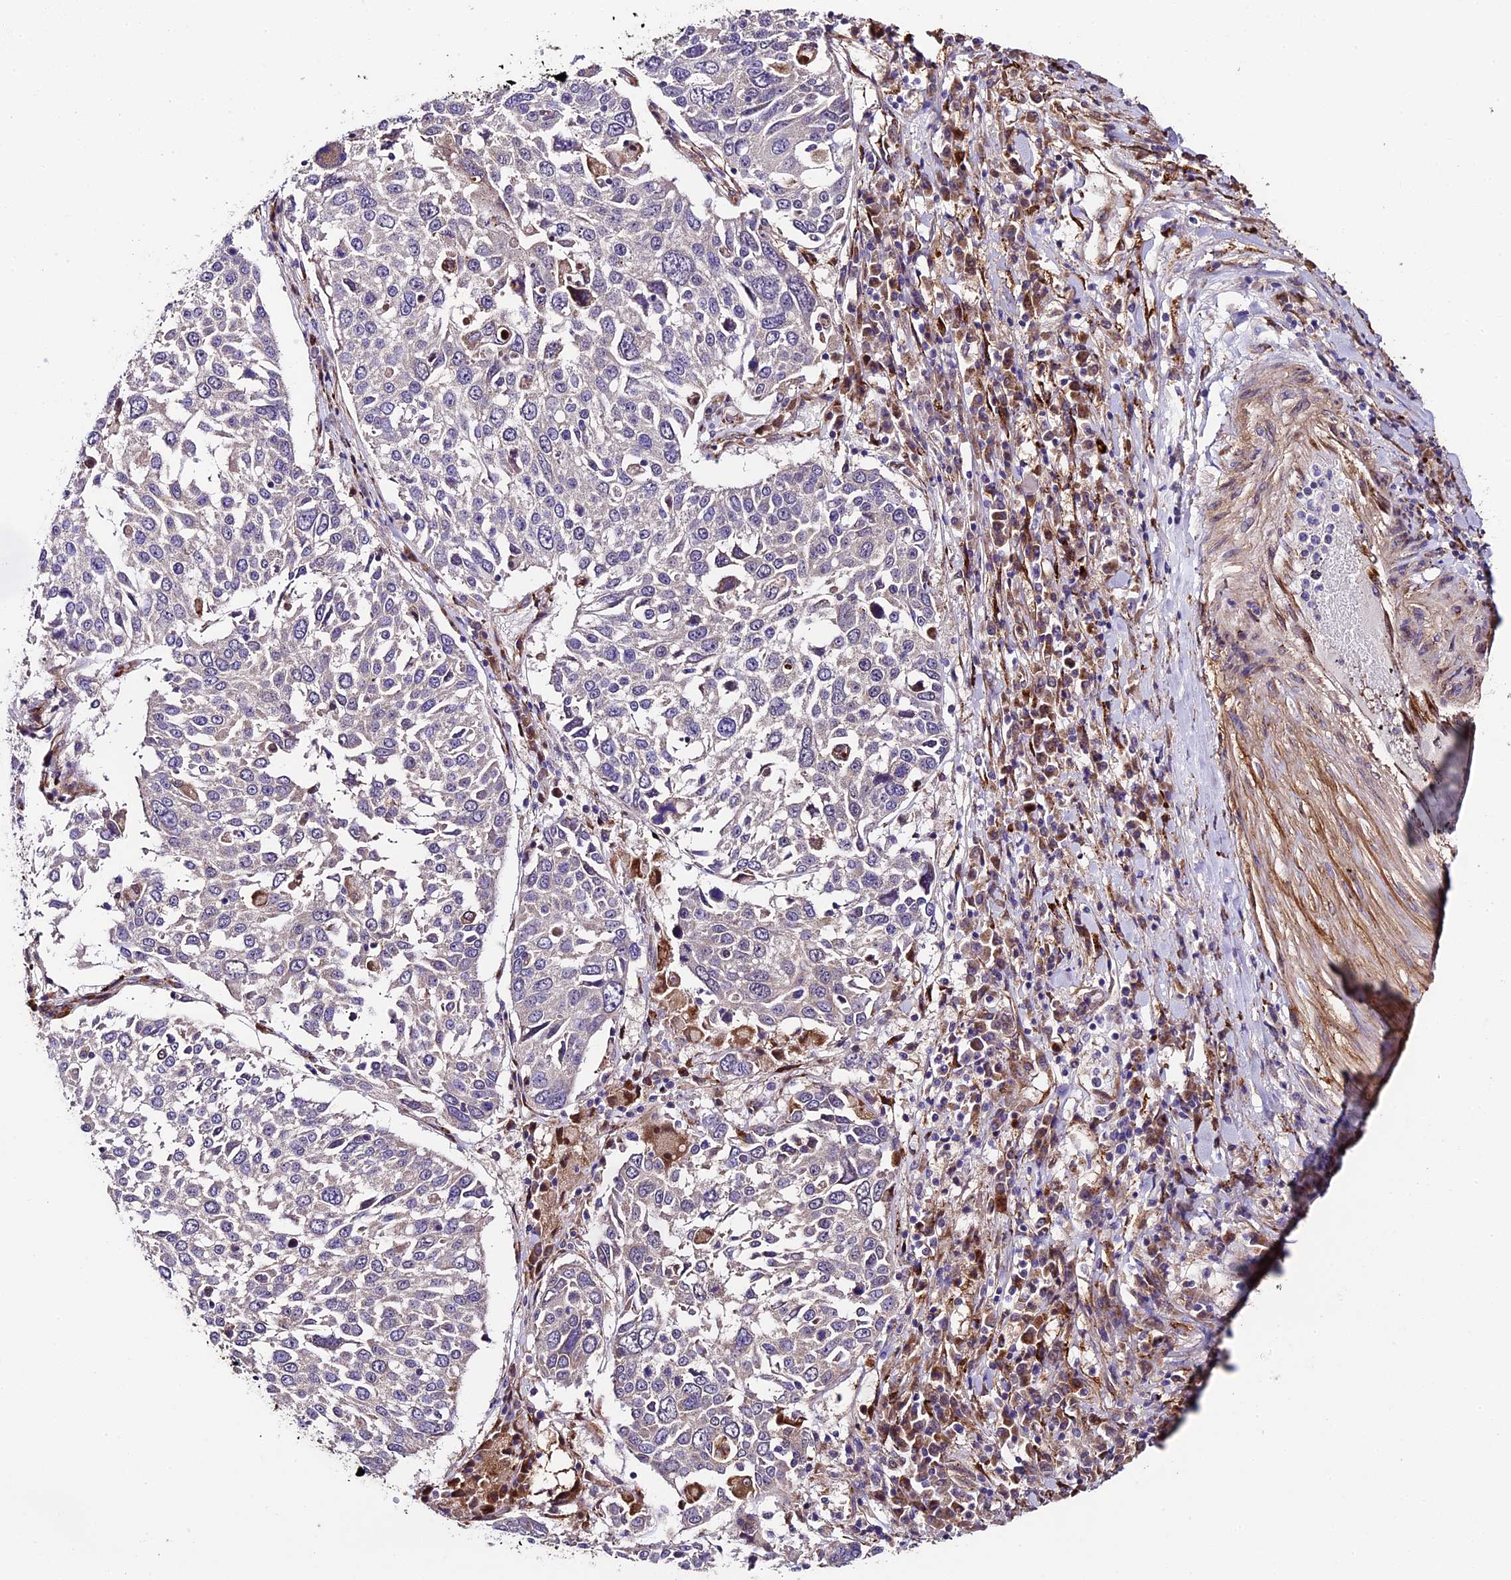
{"staining": {"intensity": "negative", "quantity": "none", "location": "none"}, "tissue": "lung cancer", "cell_type": "Tumor cells", "image_type": "cancer", "snomed": [{"axis": "morphology", "description": "Squamous cell carcinoma, NOS"}, {"axis": "topography", "description": "Lung"}], "caption": "Tumor cells show no significant staining in lung squamous cell carcinoma.", "gene": "LSM7", "patient": {"sex": "male", "age": 65}}